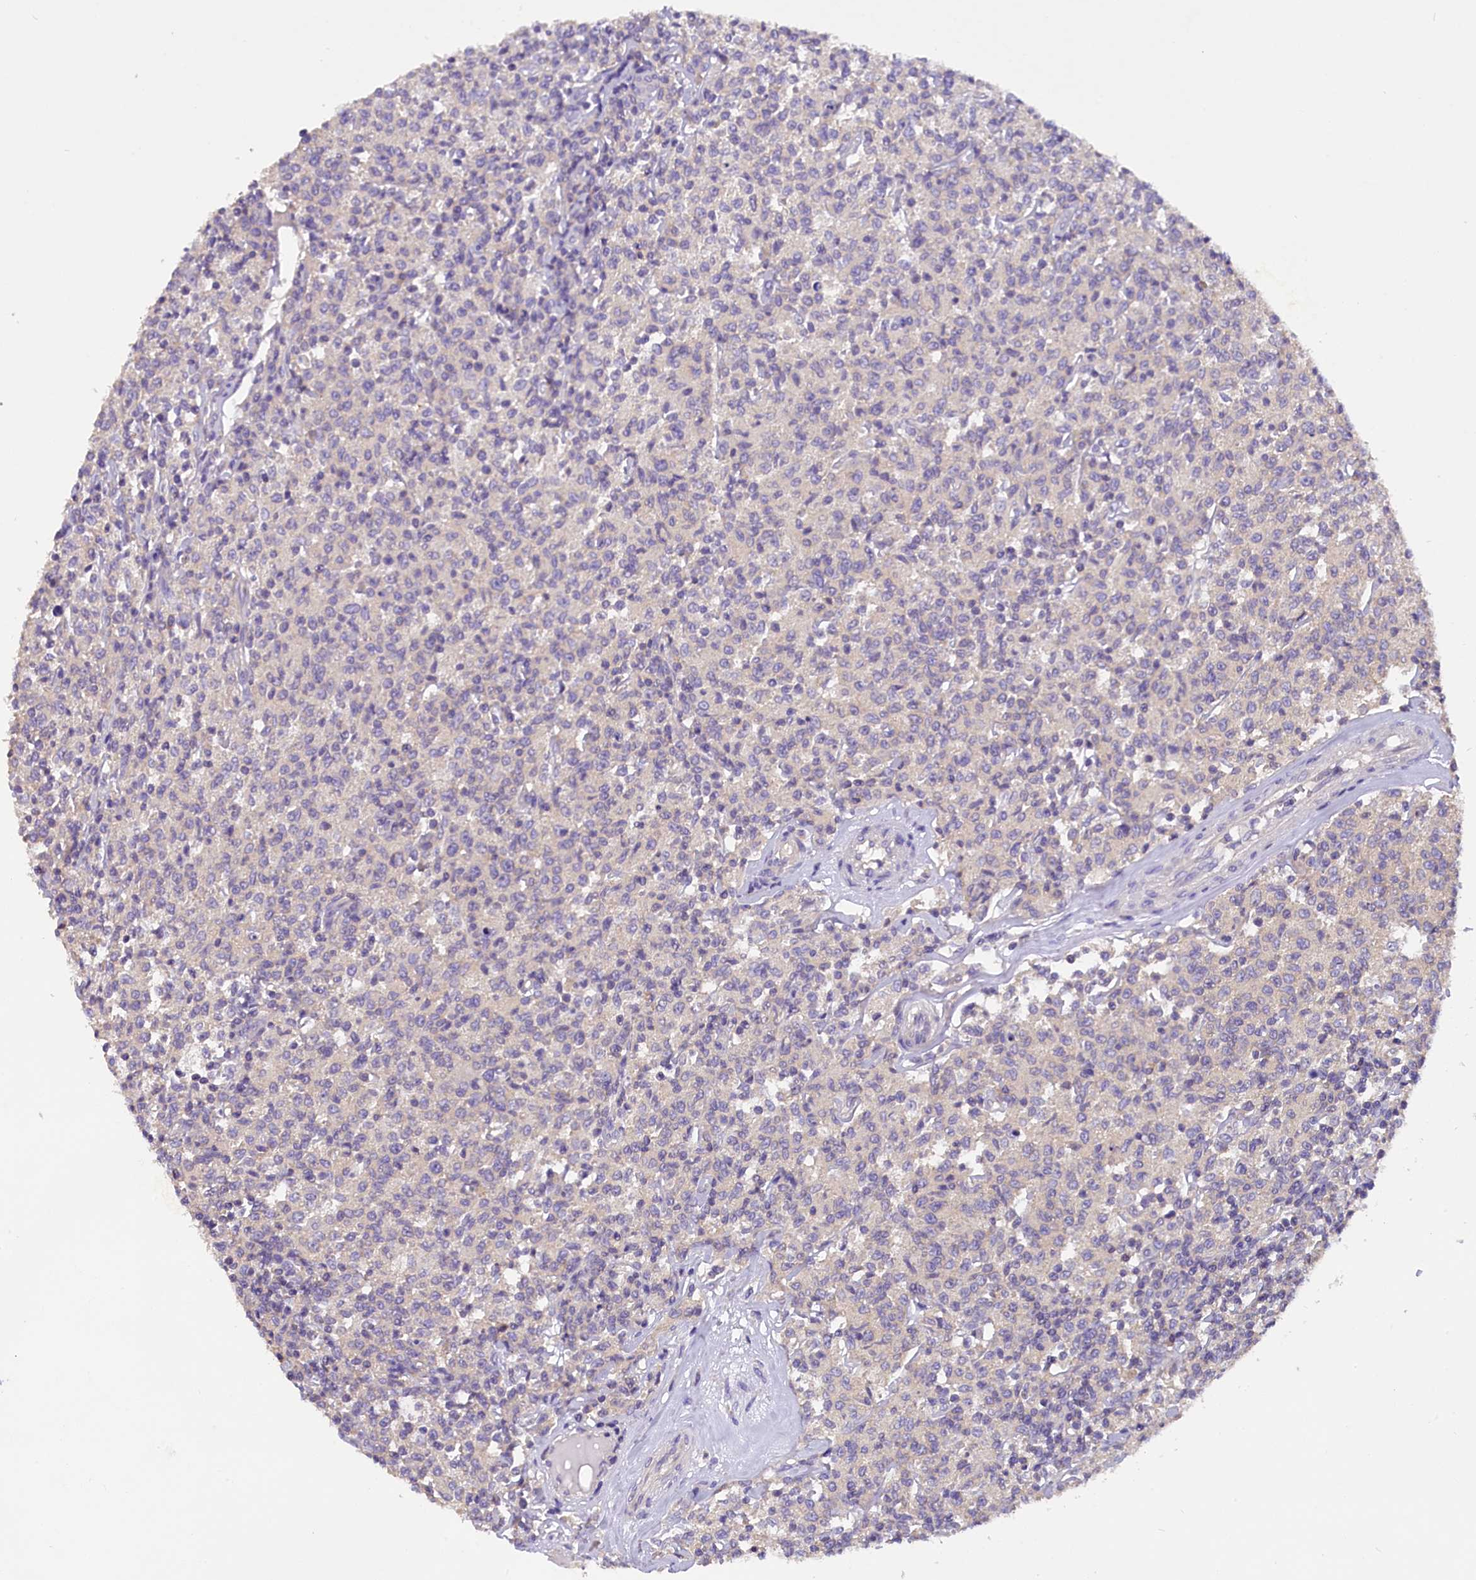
{"staining": {"intensity": "negative", "quantity": "none", "location": "none"}, "tissue": "lymphoma", "cell_type": "Tumor cells", "image_type": "cancer", "snomed": [{"axis": "morphology", "description": "Malignant lymphoma, non-Hodgkin's type, Low grade"}, {"axis": "topography", "description": "Small intestine"}], "caption": "Tumor cells are negative for protein expression in human lymphoma.", "gene": "AP3B2", "patient": {"sex": "female", "age": 59}}